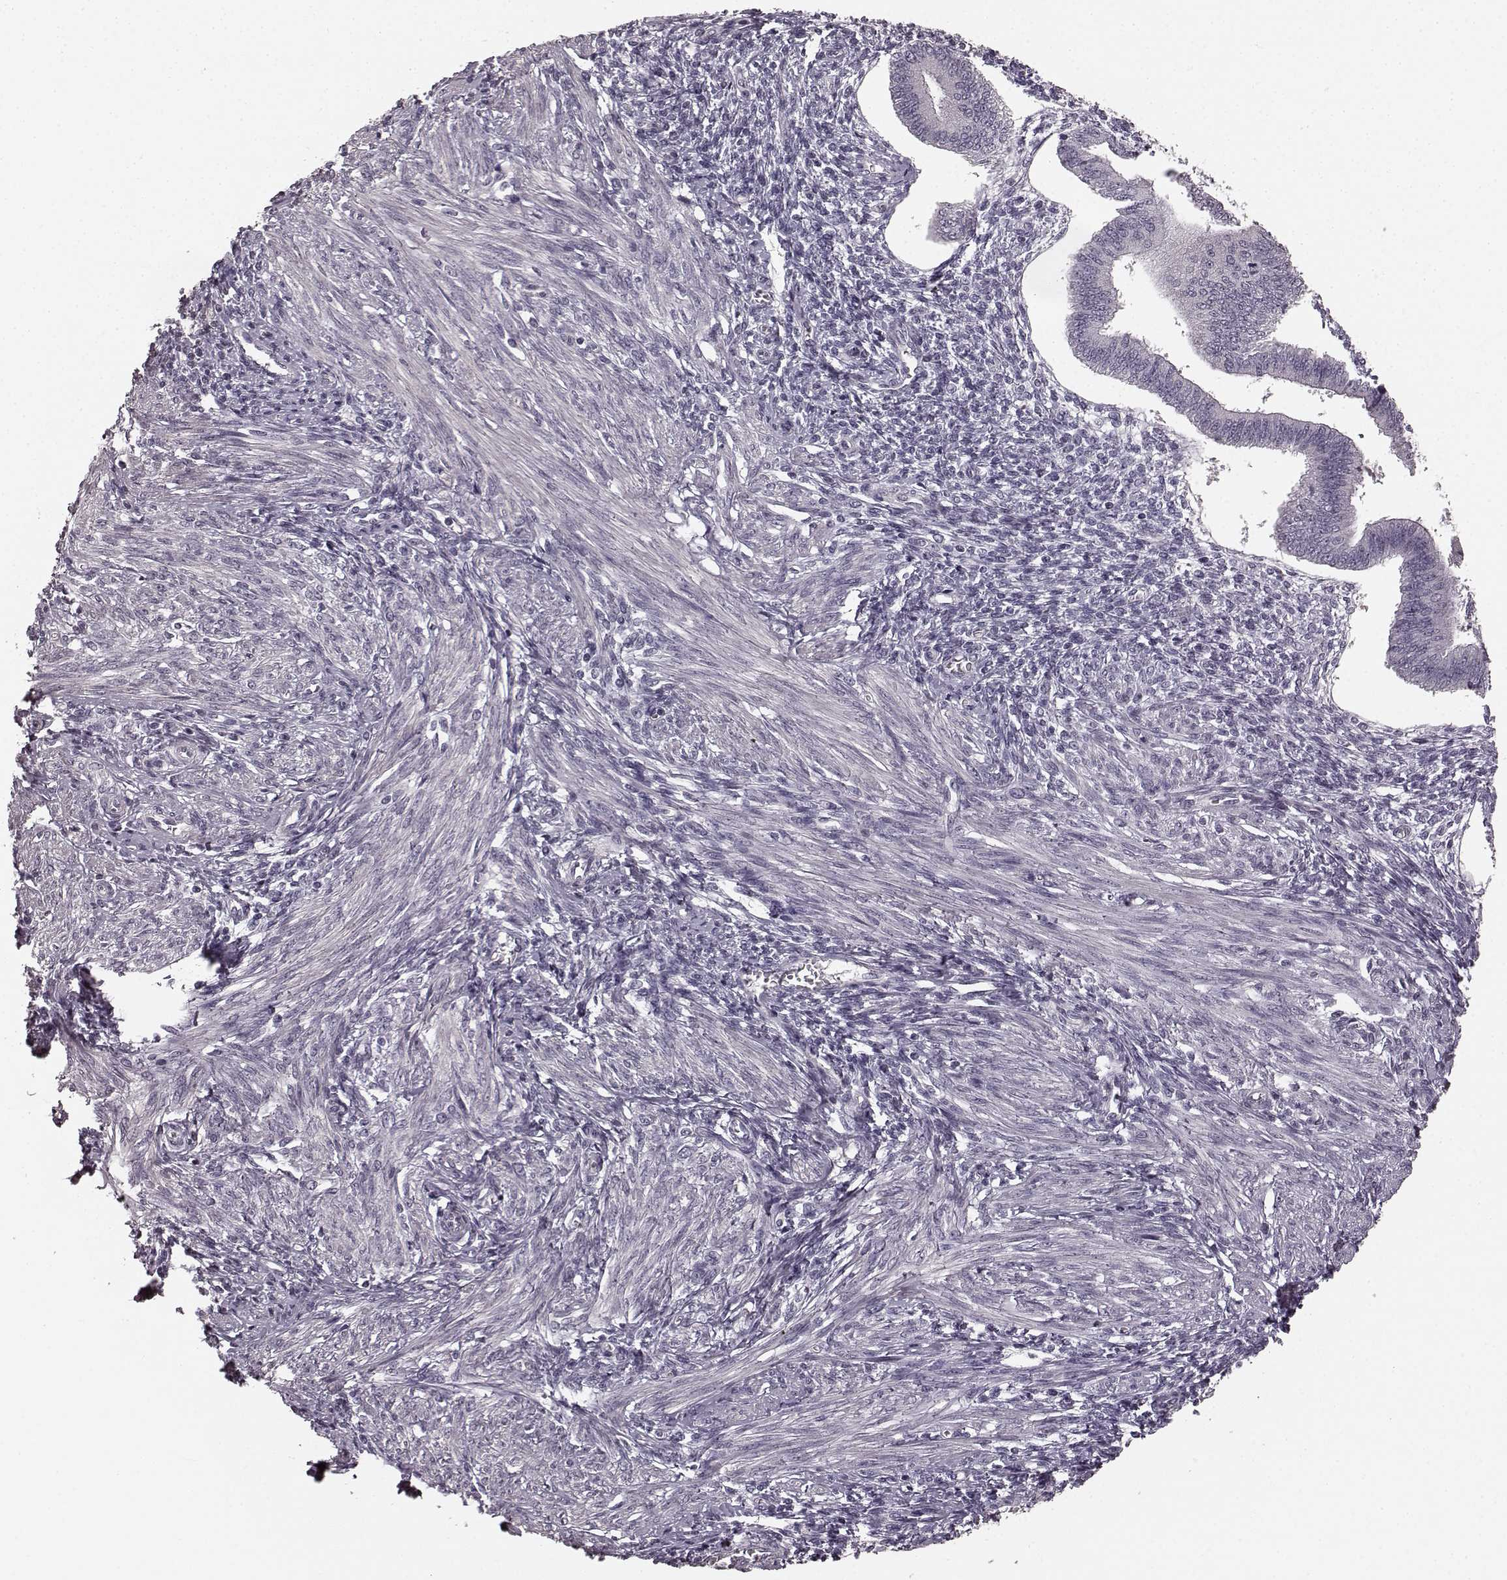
{"staining": {"intensity": "negative", "quantity": "none", "location": "none"}, "tissue": "endometrium", "cell_type": "Cells in endometrial stroma", "image_type": "normal", "snomed": [{"axis": "morphology", "description": "Normal tissue, NOS"}, {"axis": "topography", "description": "Endometrium"}], "caption": "DAB (3,3'-diaminobenzidine) immunohistochemical staining of benign human endometrium shows no significant positivity in cells in endometrial stroma.", "gene": "RIT2", "patient": {"sex": "female", "age": 42}}